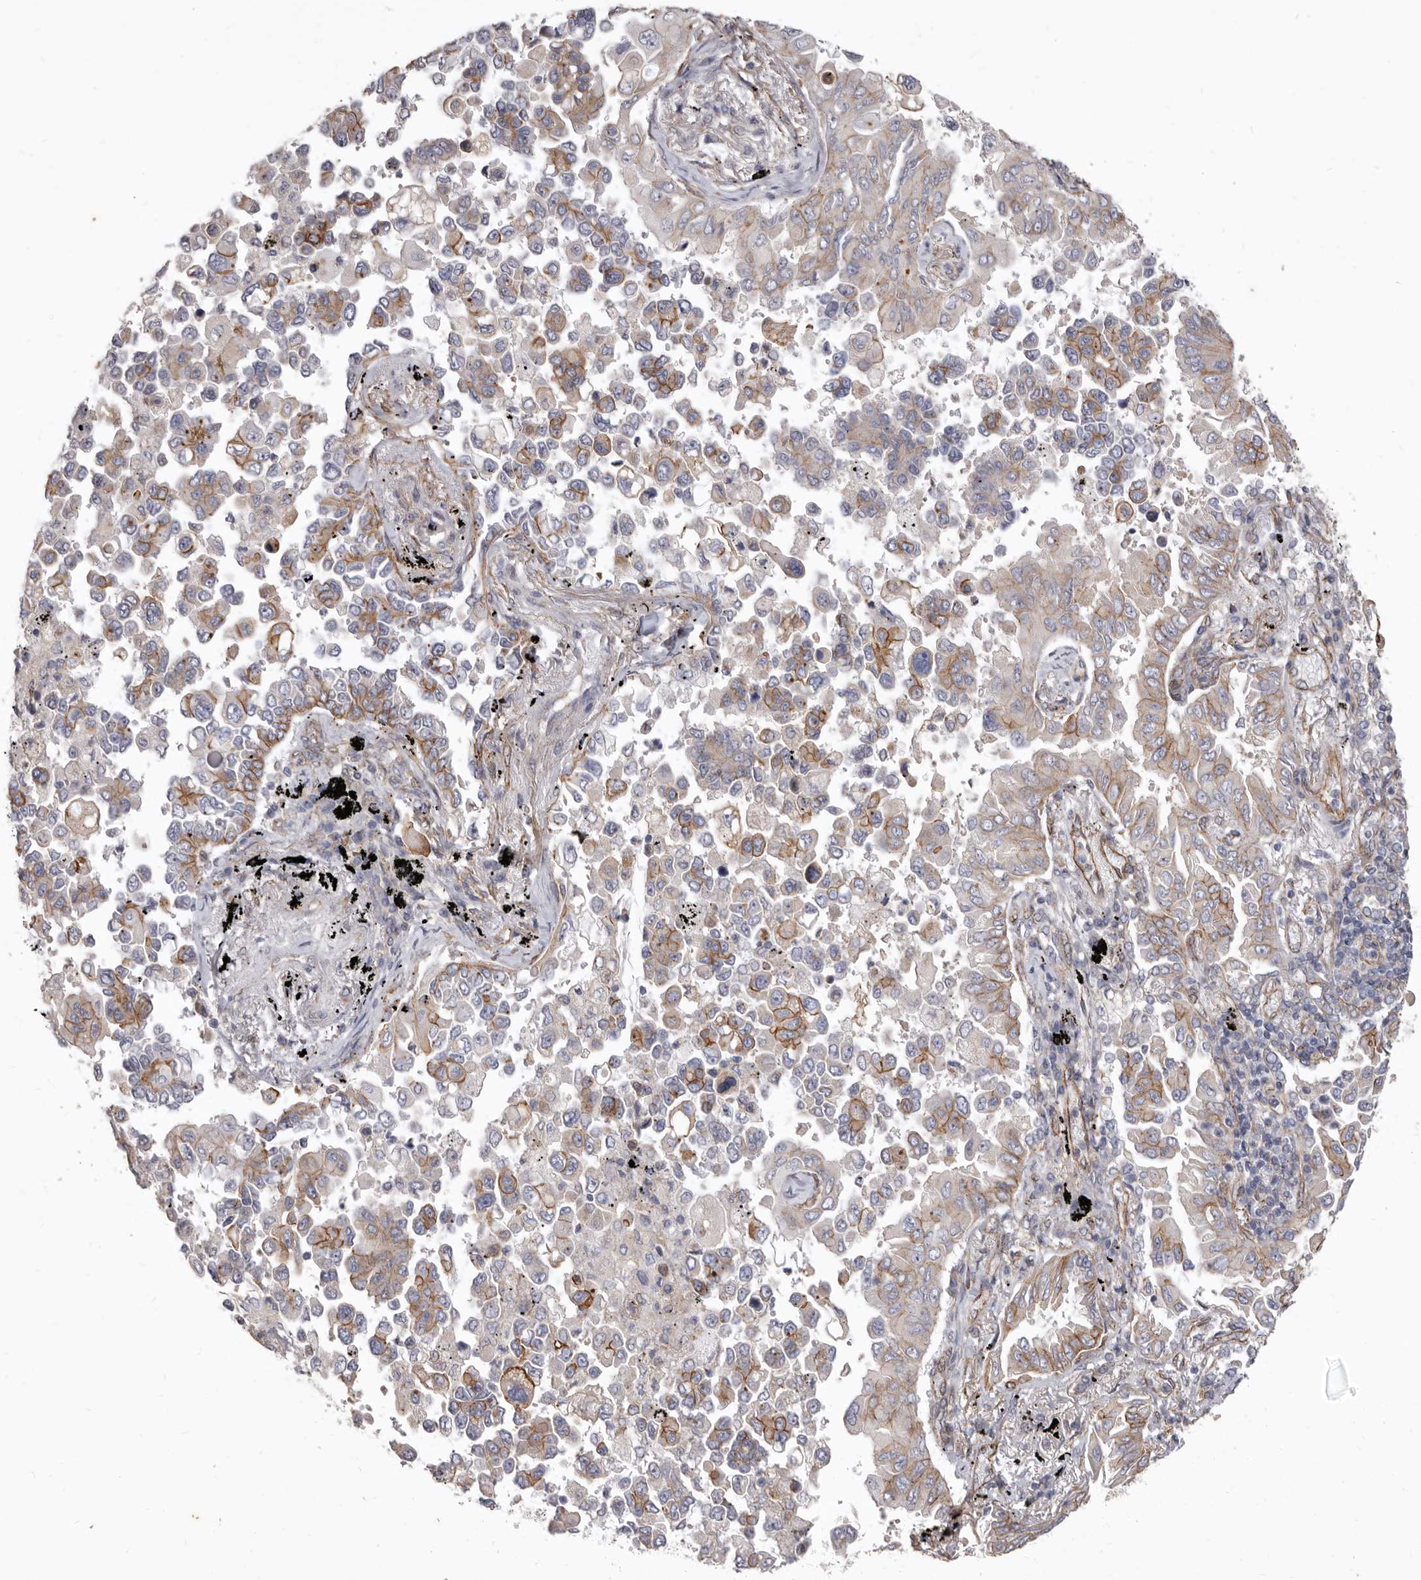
{"staining": {"intensity": "weak", "quantity": "<25%", "location": "cytoplasmic/membranous"}, "tissue": "lung cancer", "cell_type": "Tumor cells", "image_type": "cancer", "snomed": [{"axis": "morphology", "description": "Adenocarcinoma, NOS"}, {"axis": "topography", "description": "Lung"}], "caption": "Tumor cells show no significant expression in adenocarcinoma (lung). Nuclei are stained in blue.", "gene": "P2RX6", "patient": {"sex": "female", "age": 67}}